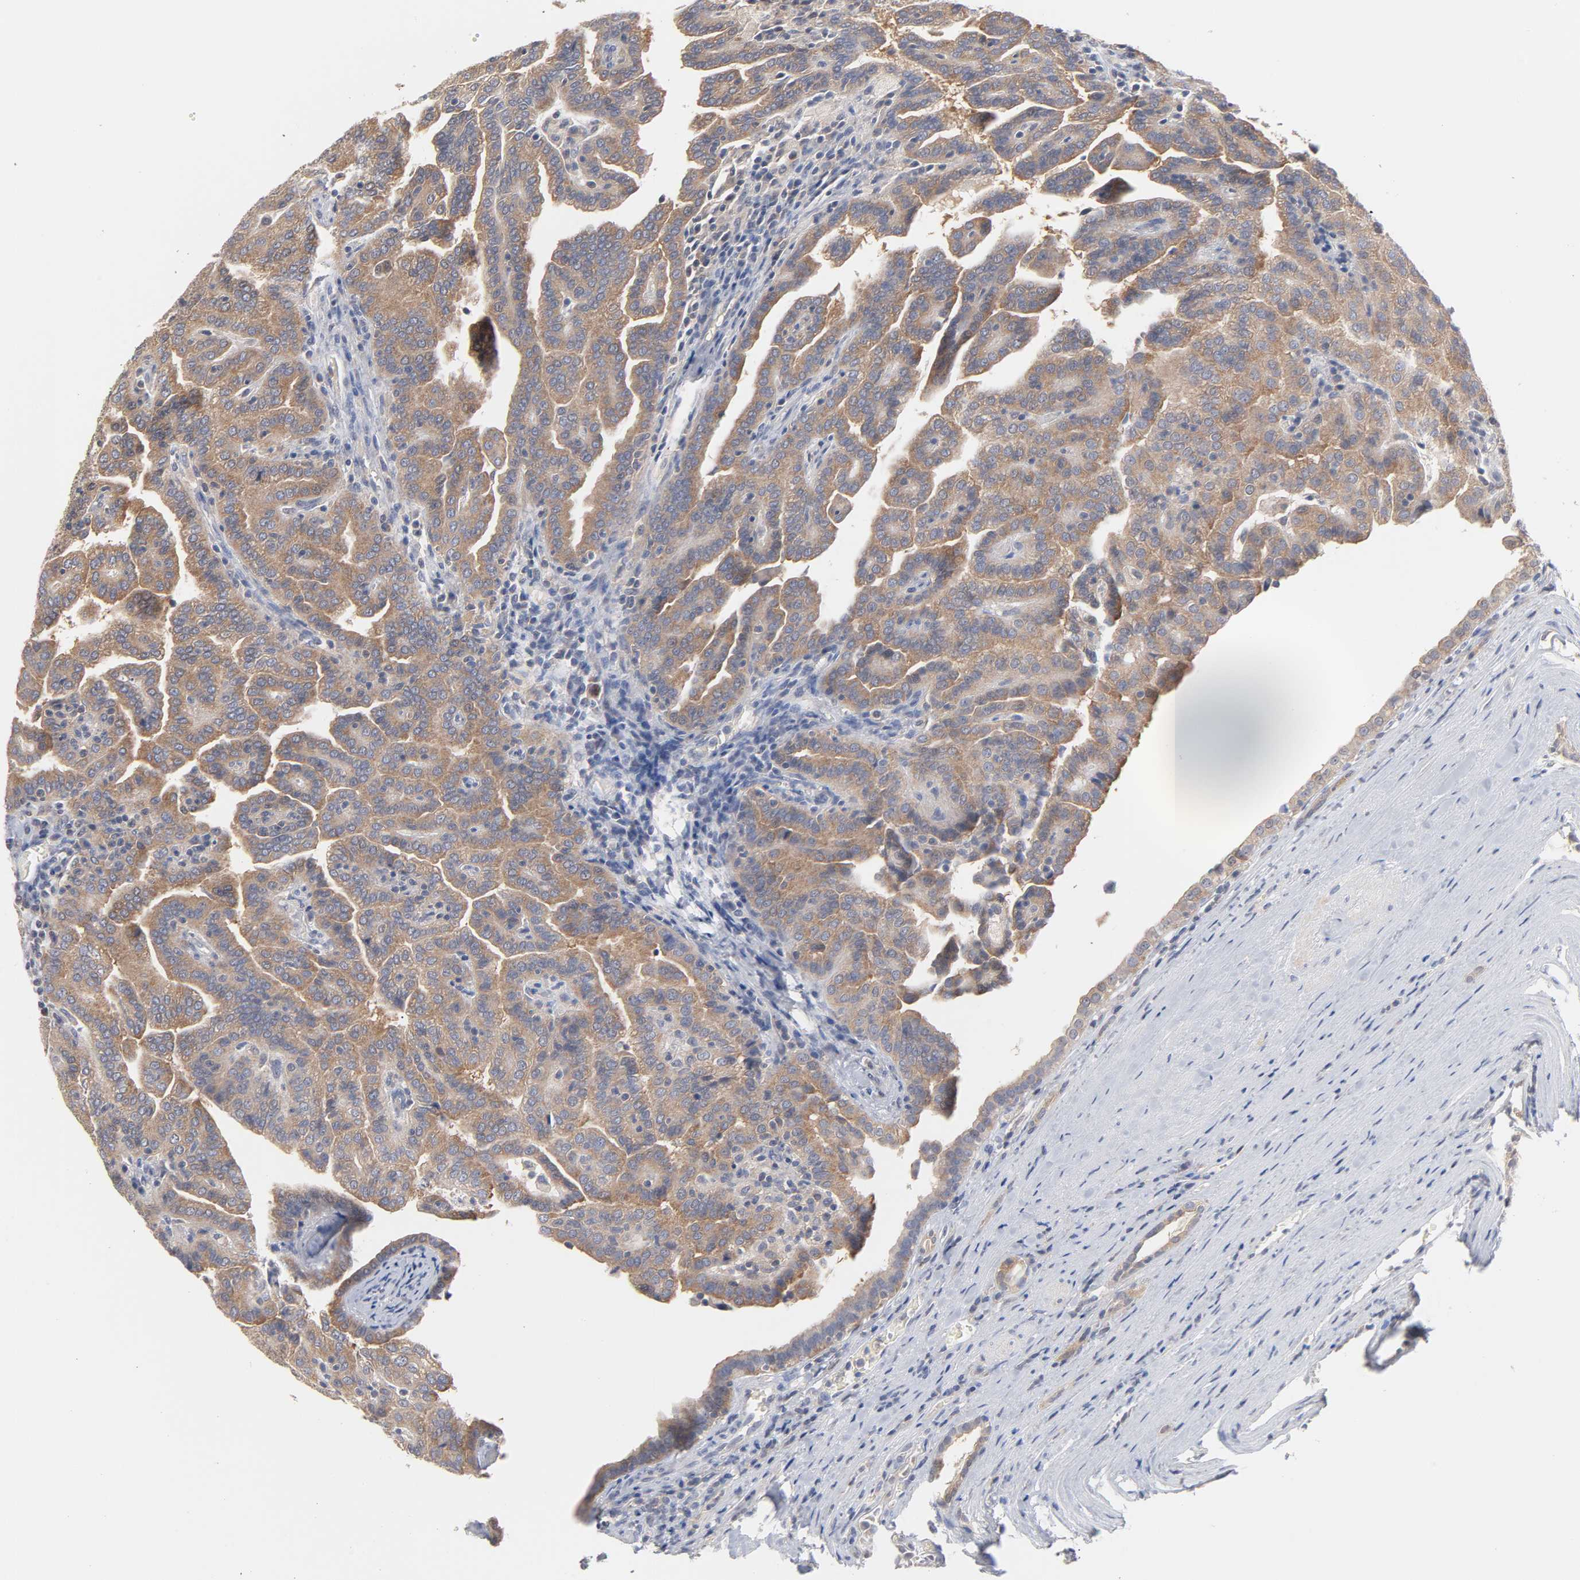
{"staining": {"intensity": "moderate", "quantity": ">75%", "location": "cytoplasmic/membranous"}, "tissue": "renal cancer", "cell_type": "Tumor cells", "image_type": "cancer", "snomed": [{"axis": "morphology", "description": "Adenocarcinoma, NOS"}, {"axis": "topography", "description": "Kidney"}], "caption": "Immunohistochemistry micrograph of neoplastic tissue: adenocarcinoma (renal) stained using IHC displays medium levels of moderate protein expression localized specifically in the cytoplasmic/membranous of tumor cells, appearing as a cytoplasmic/membranous brown color.", "gene": "UBL4A", "patient": {"sex": "male", "age": 61}}